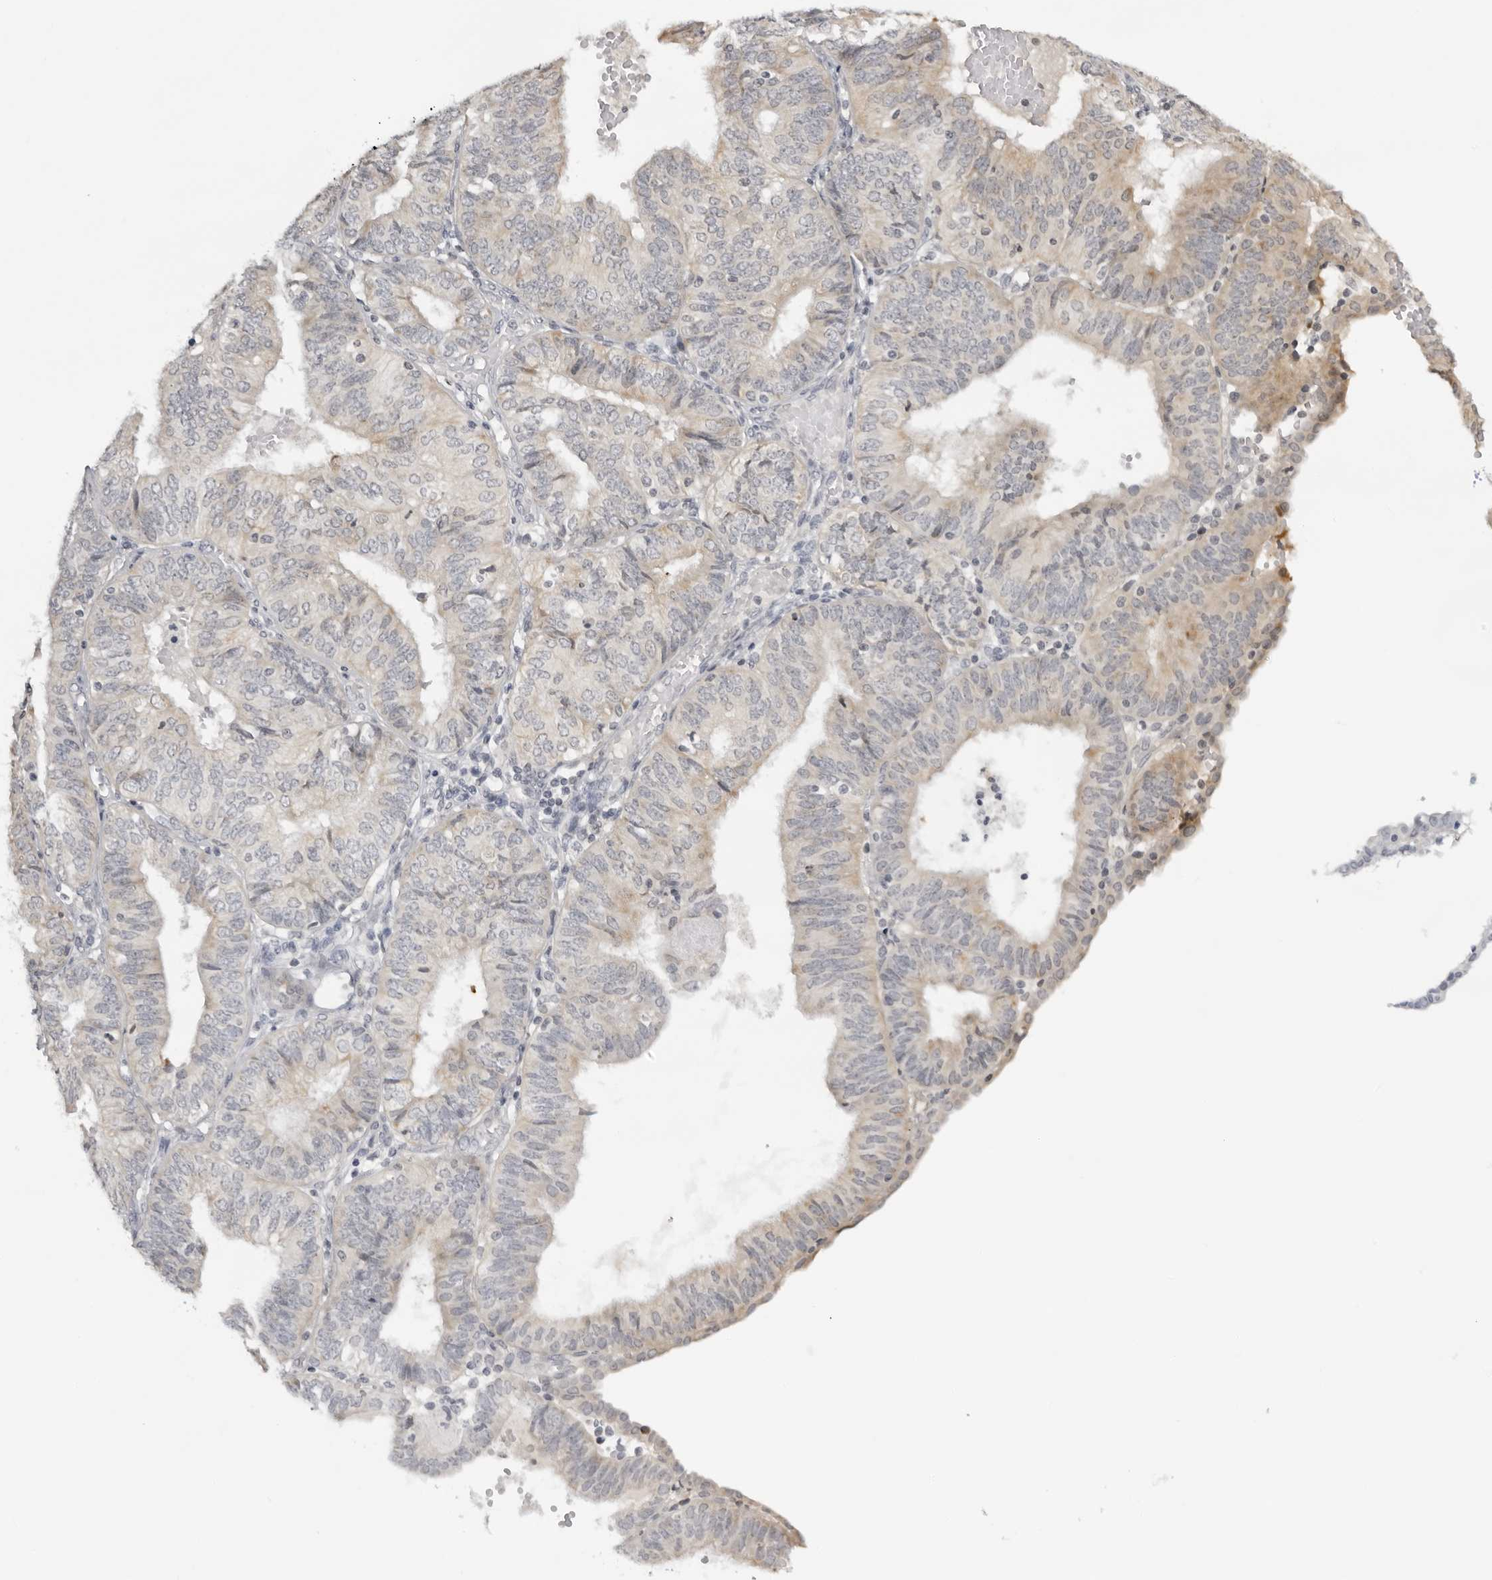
{"staining": {"intensity": "weak", "quantity": "<25%", "location": "cytoplasmic/membranous"}, "tissue": "endometrial cancer", "cell_type": "Tumor cells", "image_type": "cancer", "snomed": [{"axis": "morphology", "description": "Adenocarcinoma, NOS"}, {"axis": "topography", "description": "Endometrium"}], "caption": "Protein analysis of adenocarcinoma (endometrial) demonstrates no significant expression in tumor cells.", "gene": "ACP6", "patient": {"sex": "female", "age": 58}}